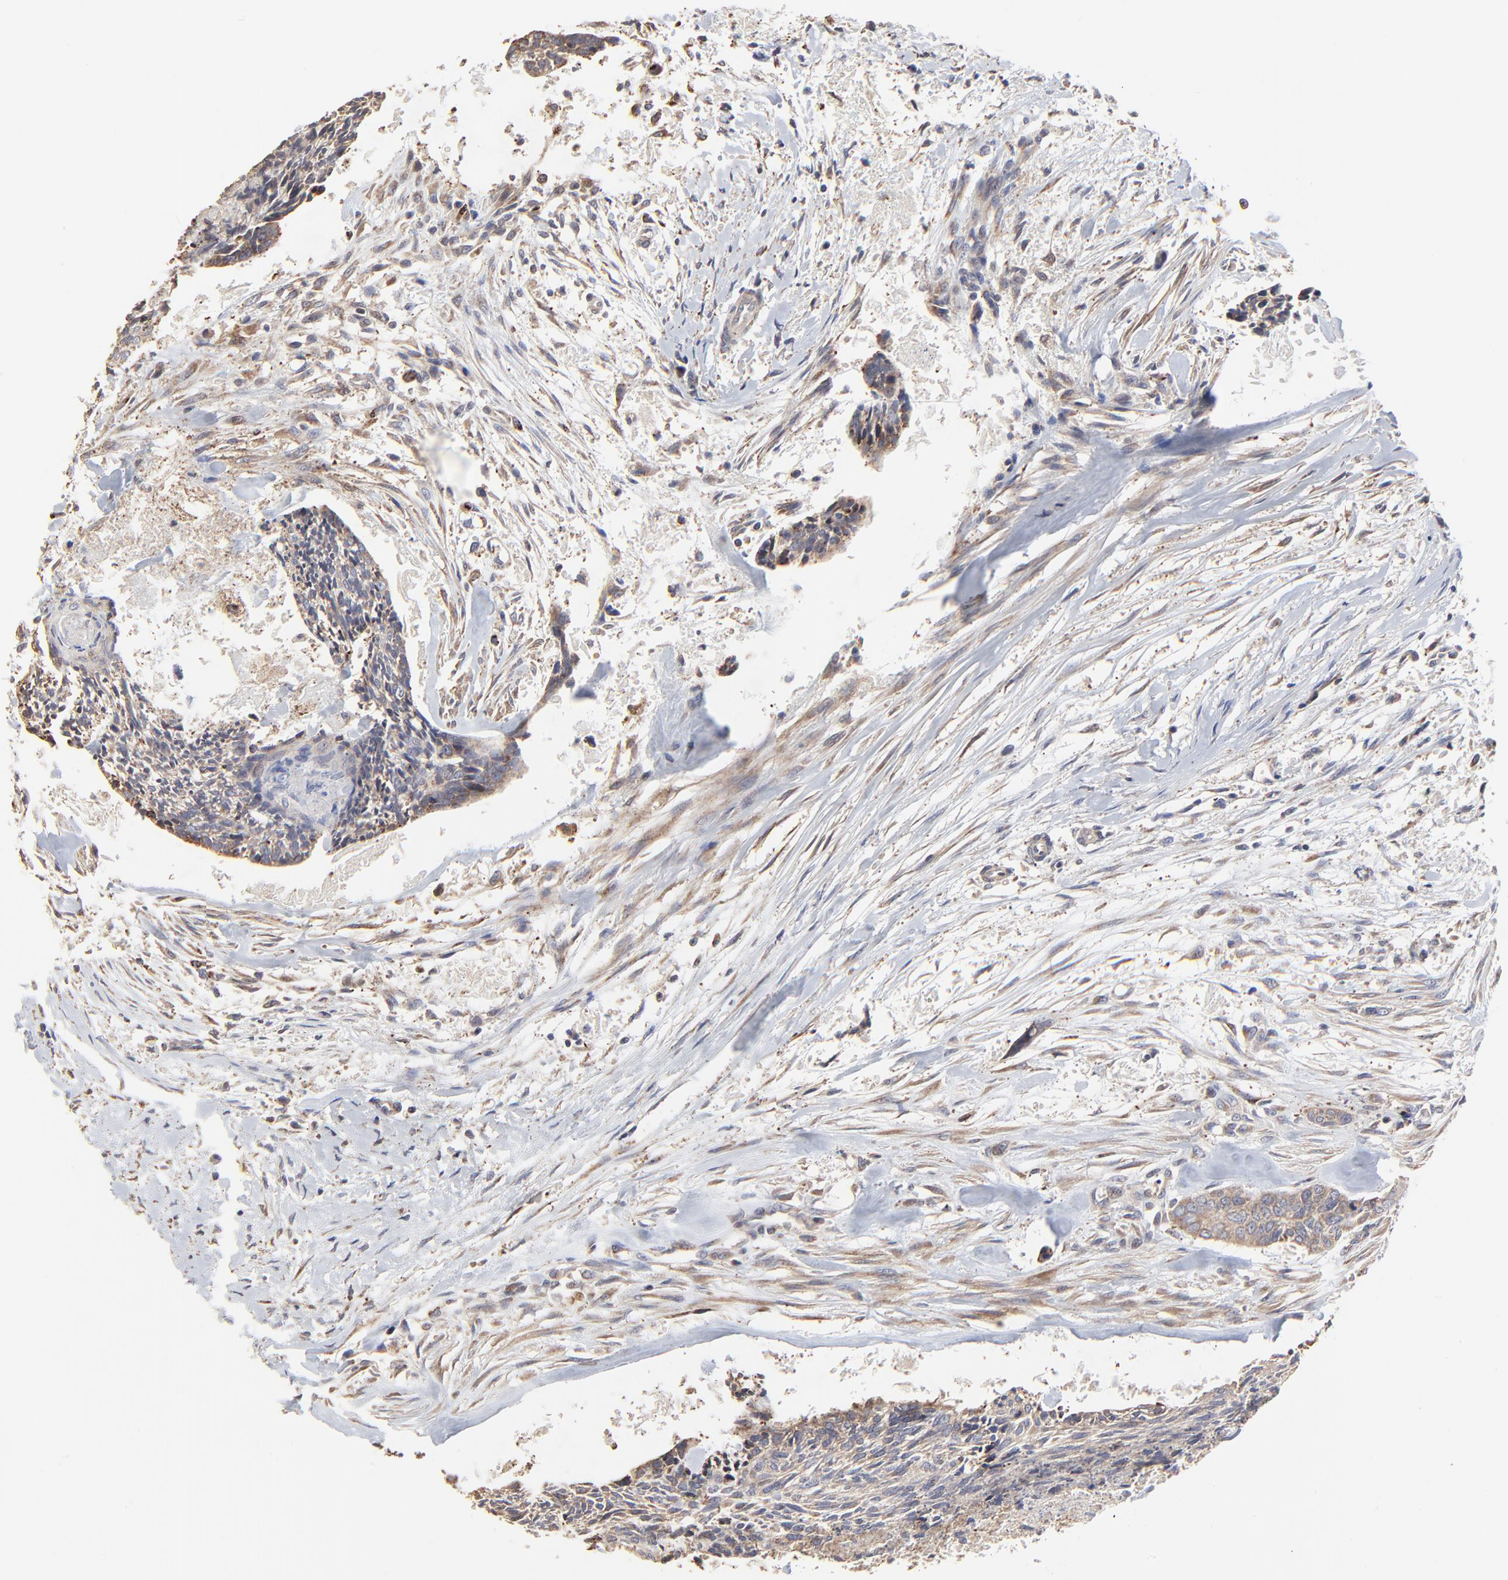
{"staining": {"intensity": "moderate", "quantity": "25%-75%", "location": "cytoplasmic/membranous"}, "tissue": "head and neck cancer", "cell_type": "Tumor cells", "image_type": "cancer", "snomed": [{"axis": "morphology", "description": "Squamous cell carcinoma, NOS"}, {"axis": "topography", "description": "Salivary gland"}, {"axis": "topography", "description": "Head-Neck"}], "caption": "An image of human squamous cell carcinoma (head and neck) stained for a protein demonstrates moderate cytoplasmic/membranous brown staining in tumor cells.", "gene": "ELP2", "patient": {"sex": "male", "age": 70}}